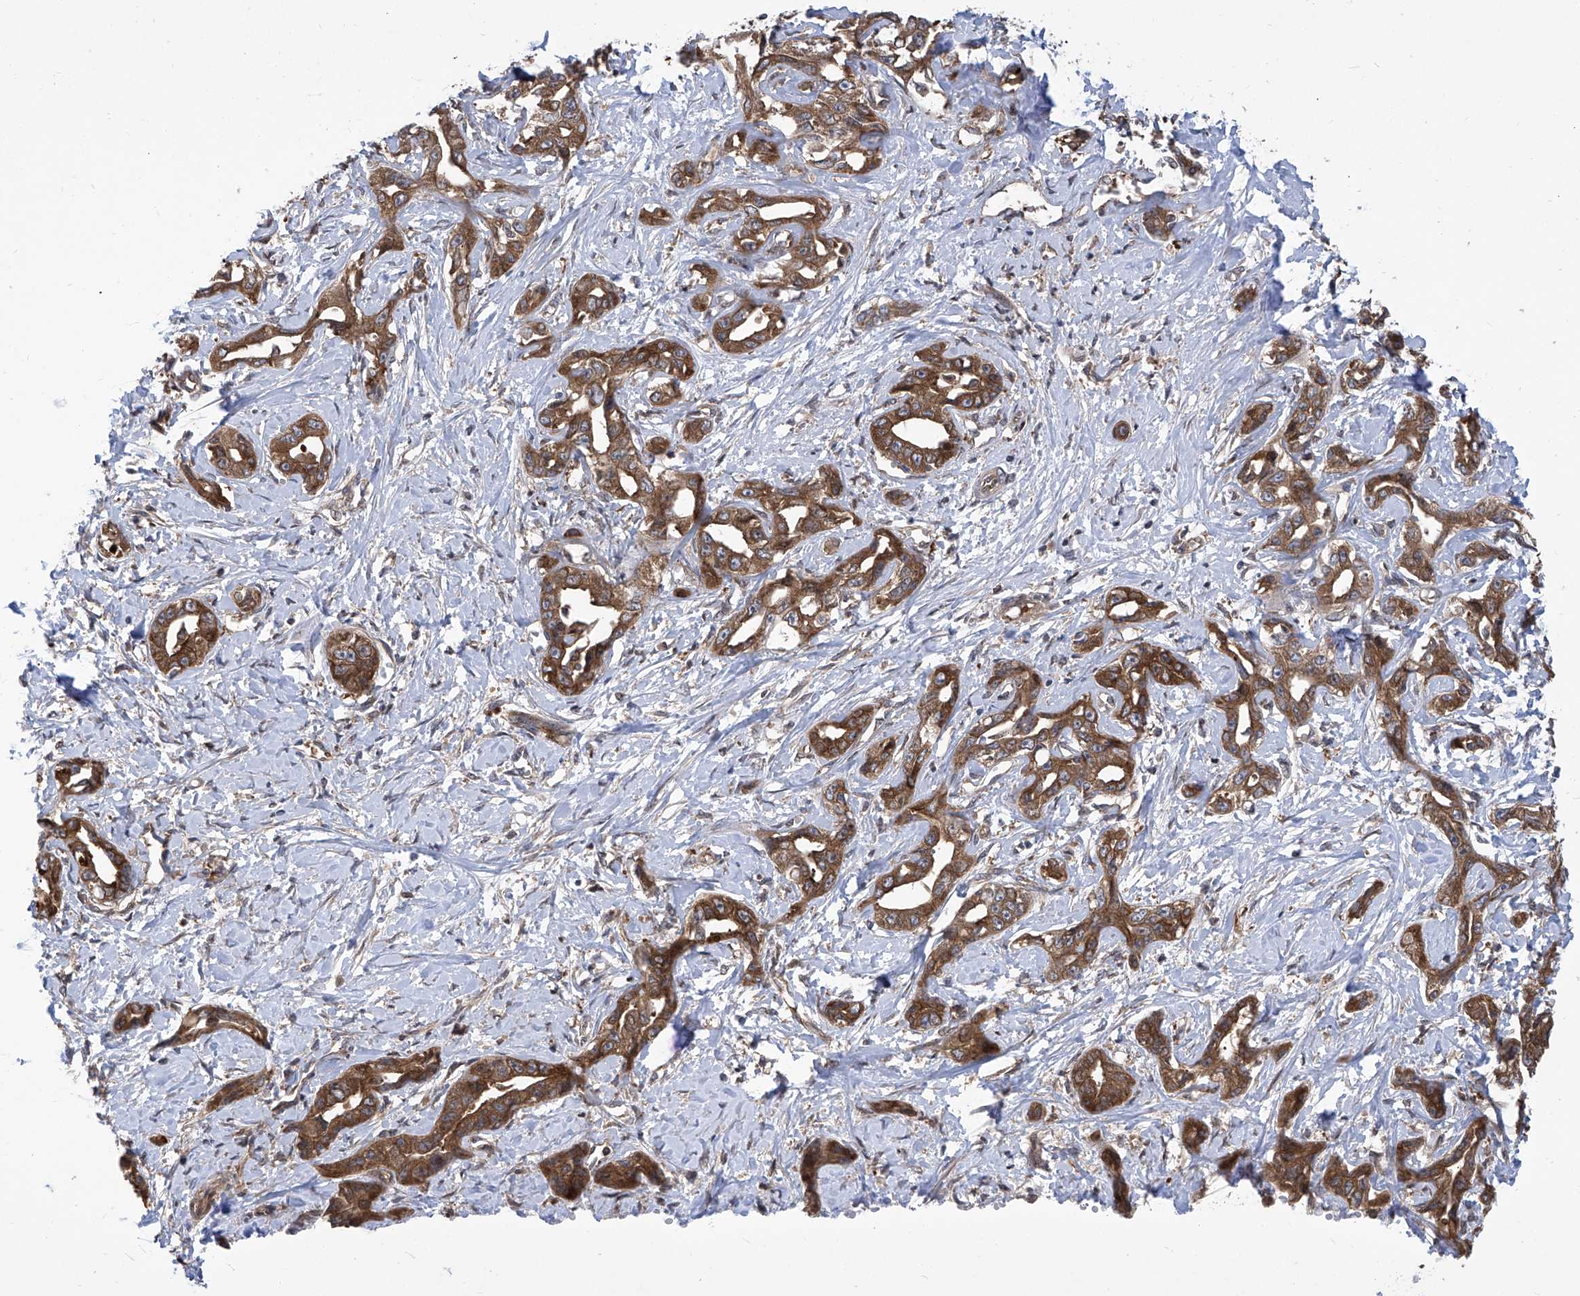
{"staining": {"intensity": "strong", "quantity": ">75%", "location": "cytoplasmic/membranous"}, "tissue": "liver cancer", "cell_type": "Tumor cells", "image_type": "cancer", "snomed": [{"axis": "morphology", "description": "Cholangiocarcinoma"}, {"axis": "topography", "description": "Liver"}], "caption": "A brown stain highlights strong cytoplasmic/membranous staining of a protein in human liver cholangiocarcinoma tumor cells.", "gene": "EIF3M", "patient": {"sex": "male", "age": 59}}